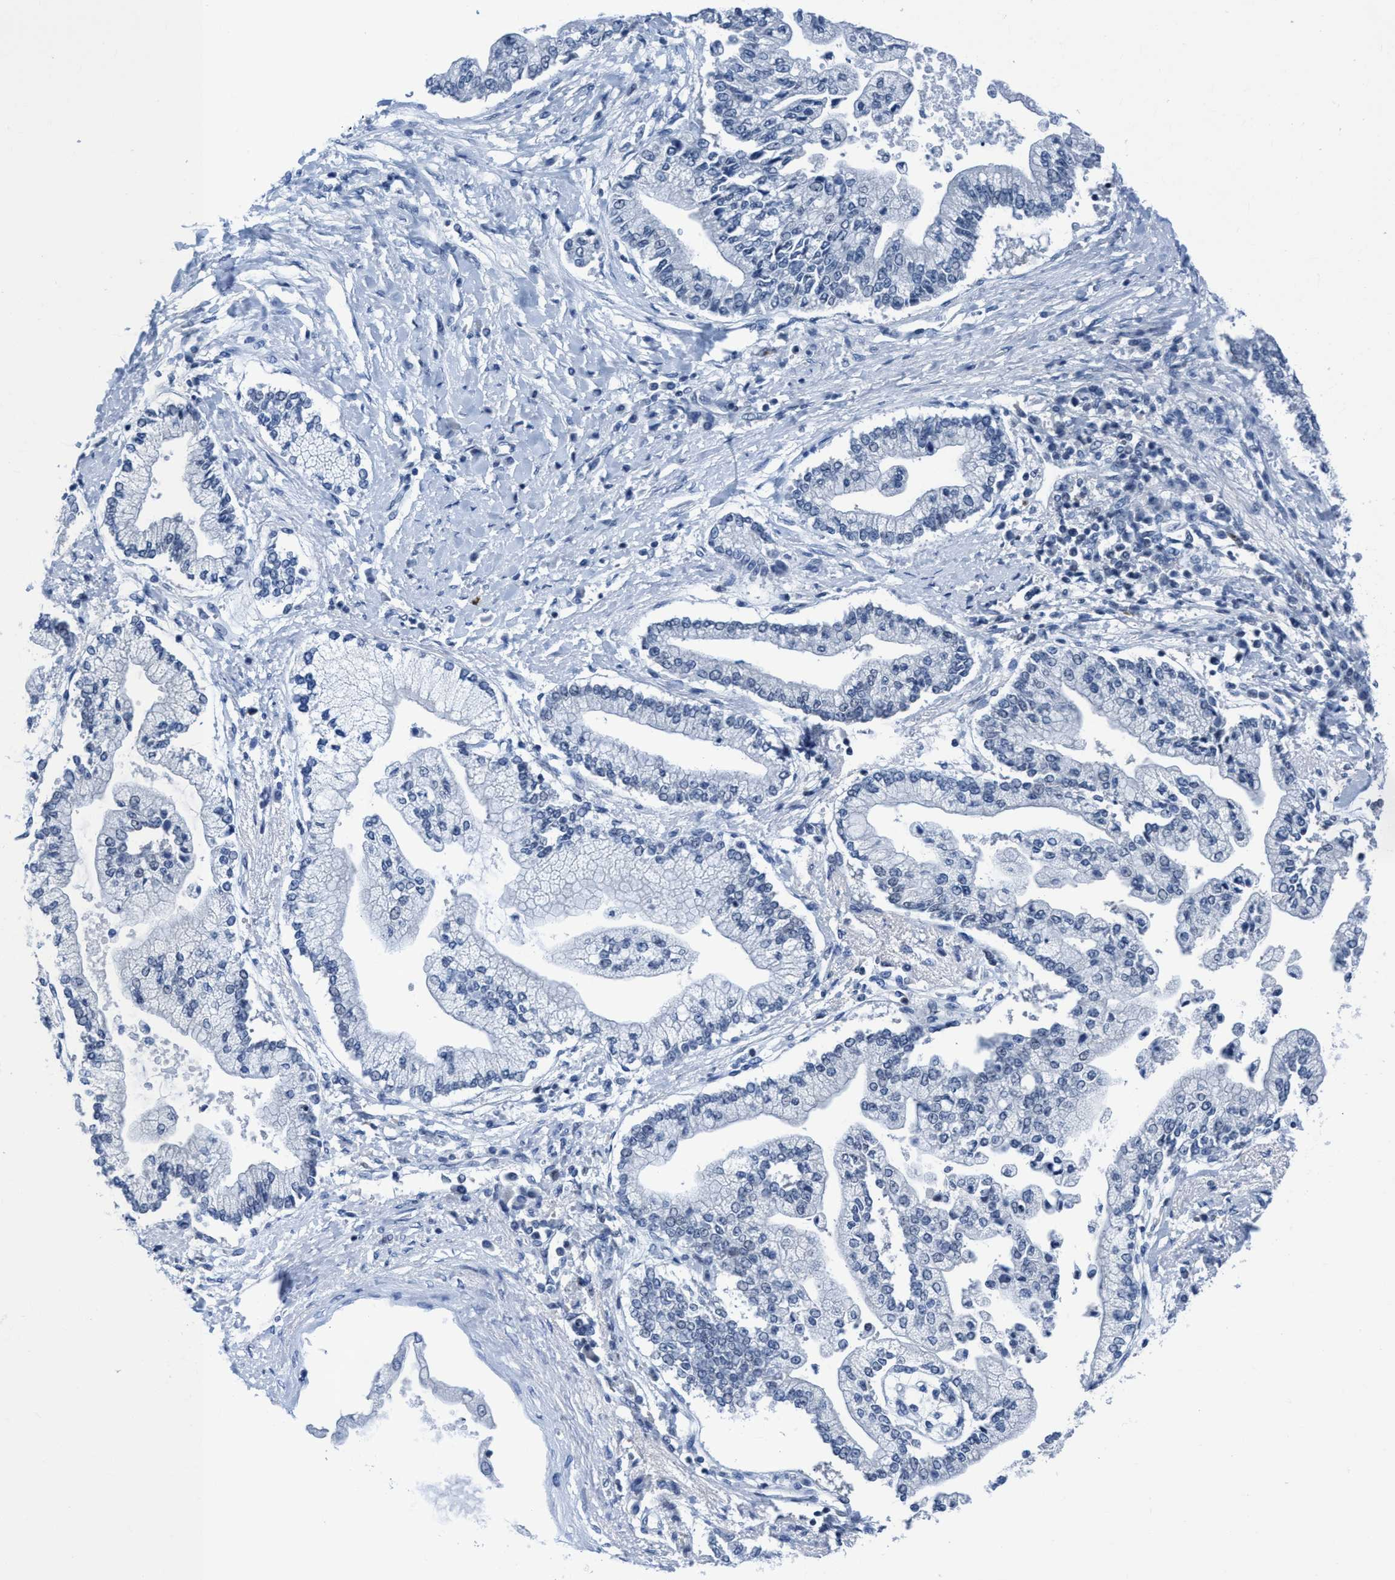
{"staining": {"intensity": "negative", "quantity": "none", "location": "none"}, "tissue": "liver cancer", "cell_type": "Tumor cells", "image_type": "cancer", "snomed": [{"axis": "morphology", "description": "Cholangiocarcinoma"}, {"axis": "topography", "description": "Liver"}], "caption": "The micrograph exhibits no significant staining in tumor cells of cholangiocarcinoma (liver). (DAB (3,3'-diaminobenzidine) IHC visualized using brightfield microscopy, high magnification).", "gene": "DNAI1", "patient": {"sex": "male", "age": 50}}